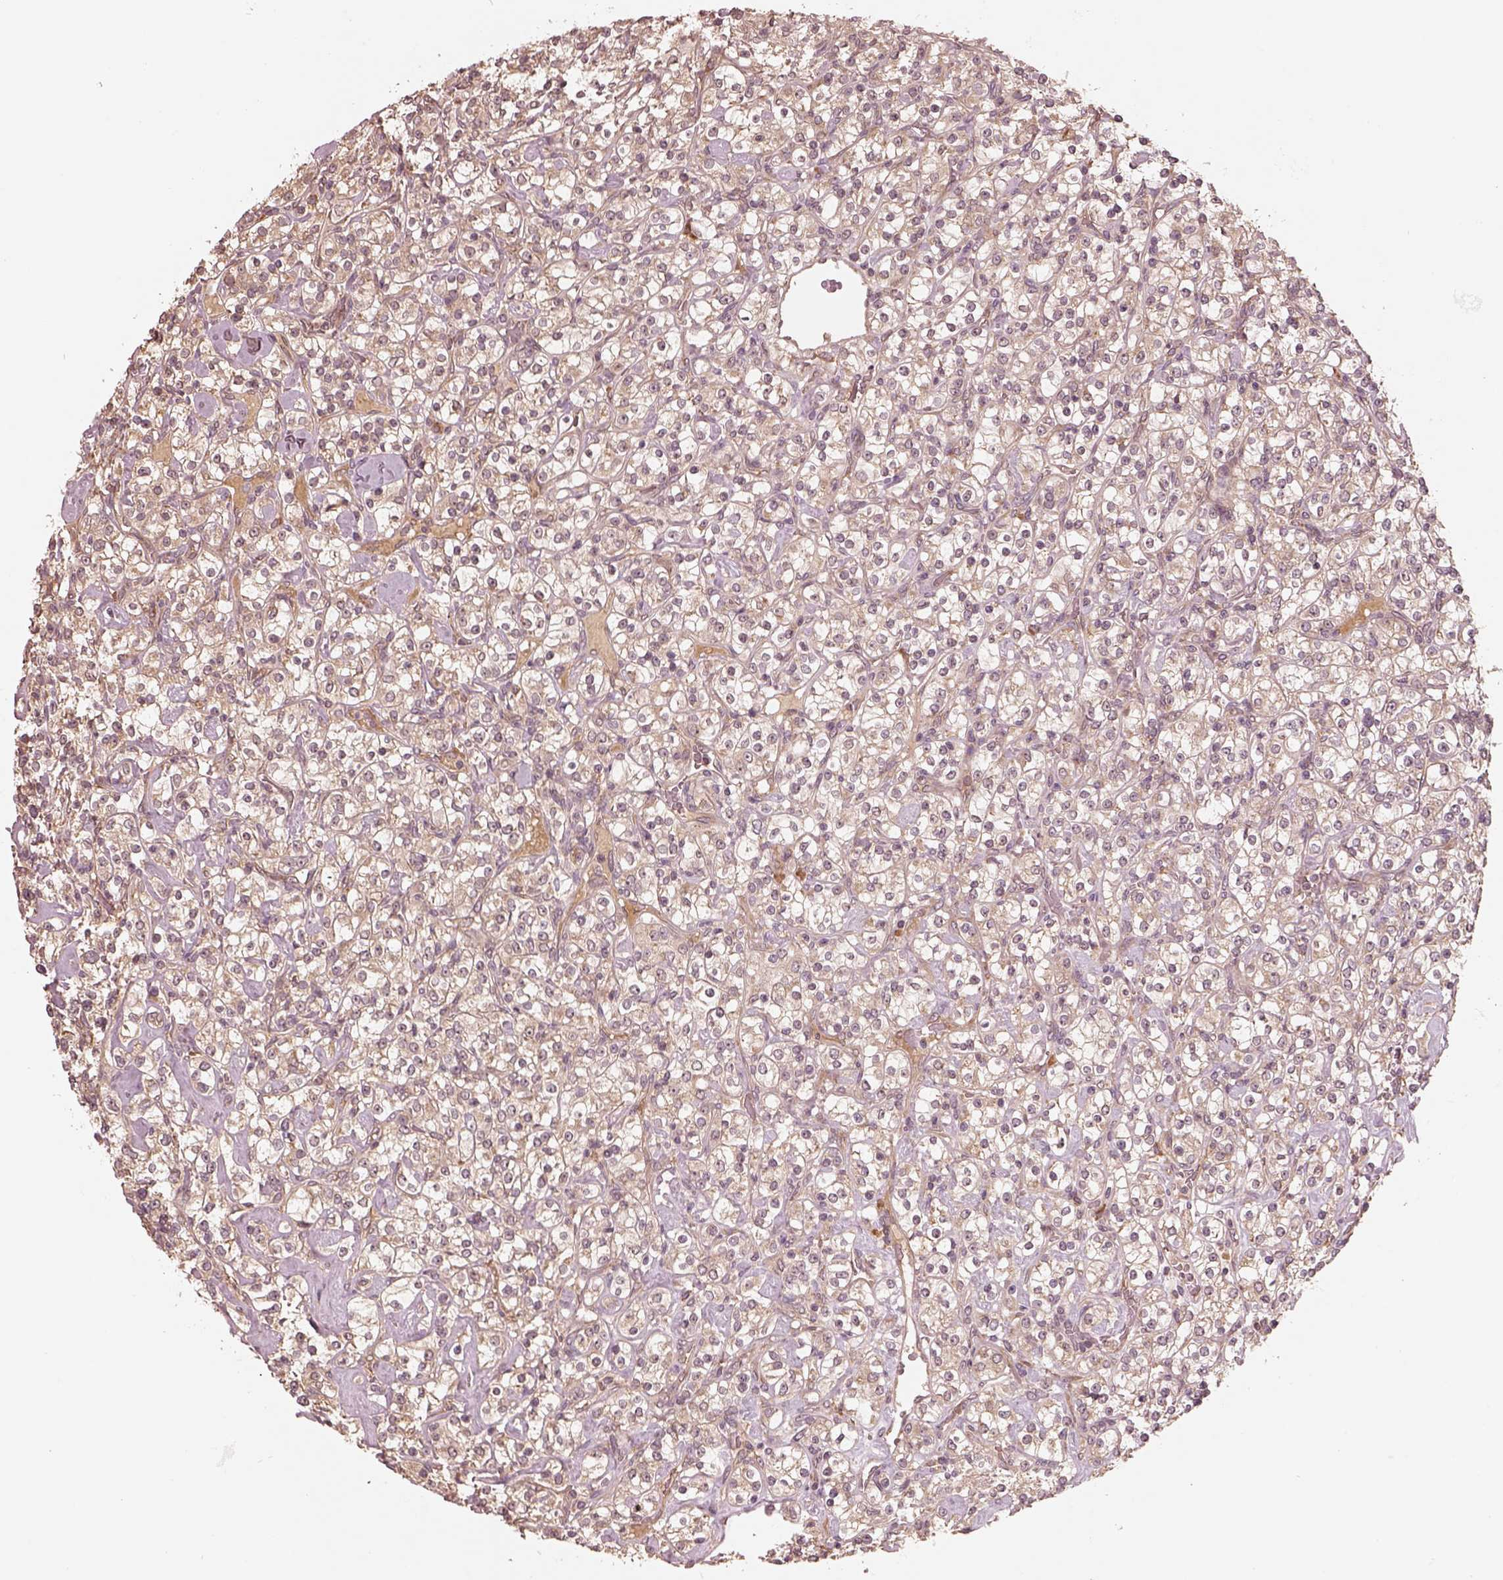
{"staining": {"intensity": "weak", "quantity": "25%-75%", "location": "cytoplasmic/membranous"}, "tissue": "renal cancer", "cell_type": "Tumor cells", "image_type": "cancer", "snomed": [{"axis": "morphology", "description": "Adenocarcinoma, NOS"}, {"axis": "topography", "description": "Kidney"}], "caption": "Renal adenocarcinoma was stained to show a protein in brown. There is low levels of weak cytoplasmic/membranous staining in approximately 25%-75% of tumor cells. Using DAB (brown) and hematoxylin (blue) stains, captured at high magnification using brightfield microscopy.", "gene": "RPS5", "patient": {"sex": "male", "age": 77}}